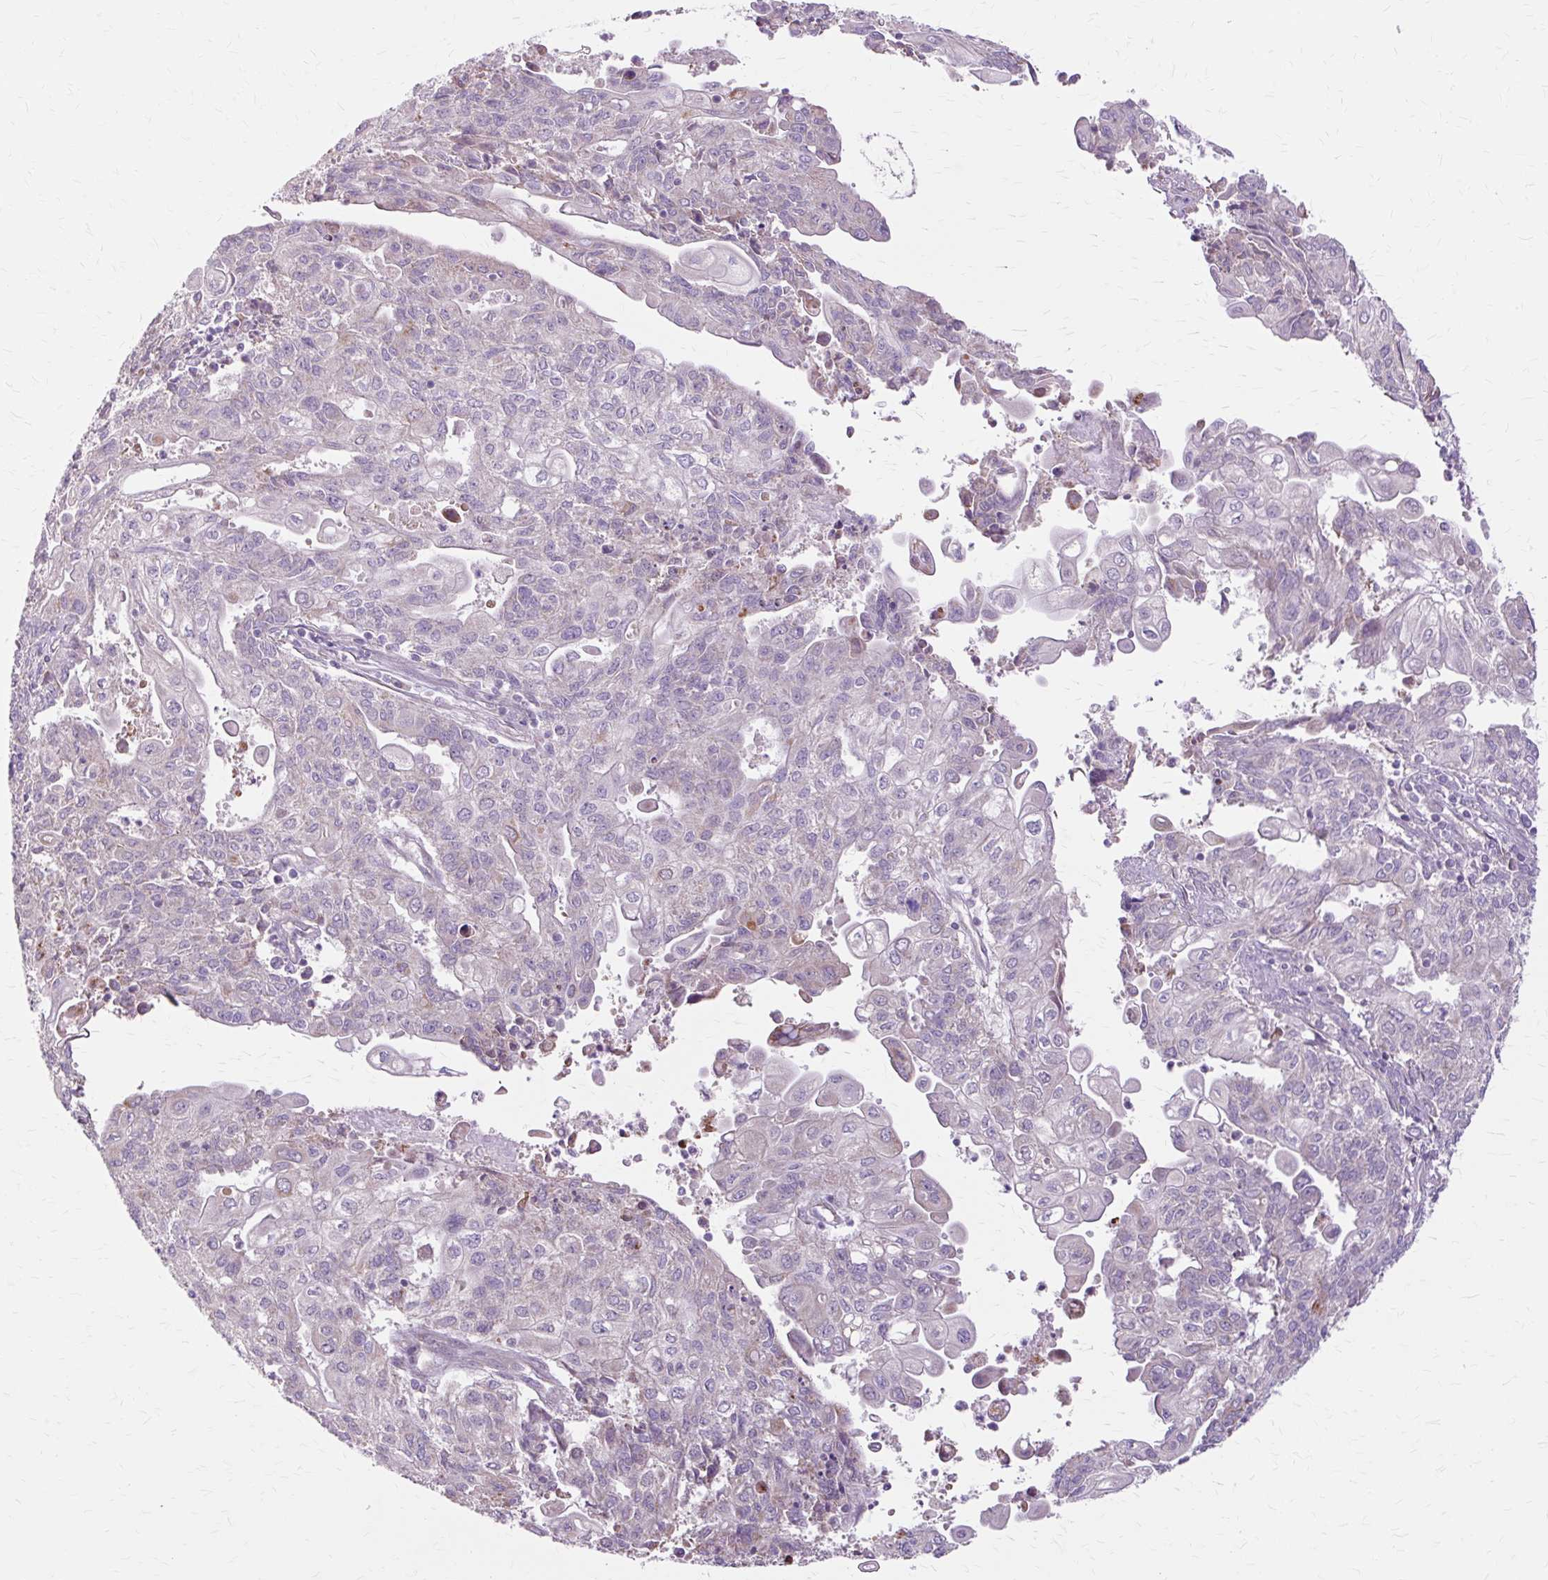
{"staining": {"intensity": "negative", "quantity": "none", "location": "none"}, "tissue": "endometrial cancer", "cell_type": "Tumor cells", "image_type": "cancer", "snomed": [{"axis": "morphology", "description": "Adenocarcinoma, NOS"}, {"axis": "topography", "description": "Endometrium"}], "caption": "The micrograph demonstrates no staining of tumor cells in endometrial cancer.", "gene": "PDZD2", "patient": {"sex": "female", "age": 54}}